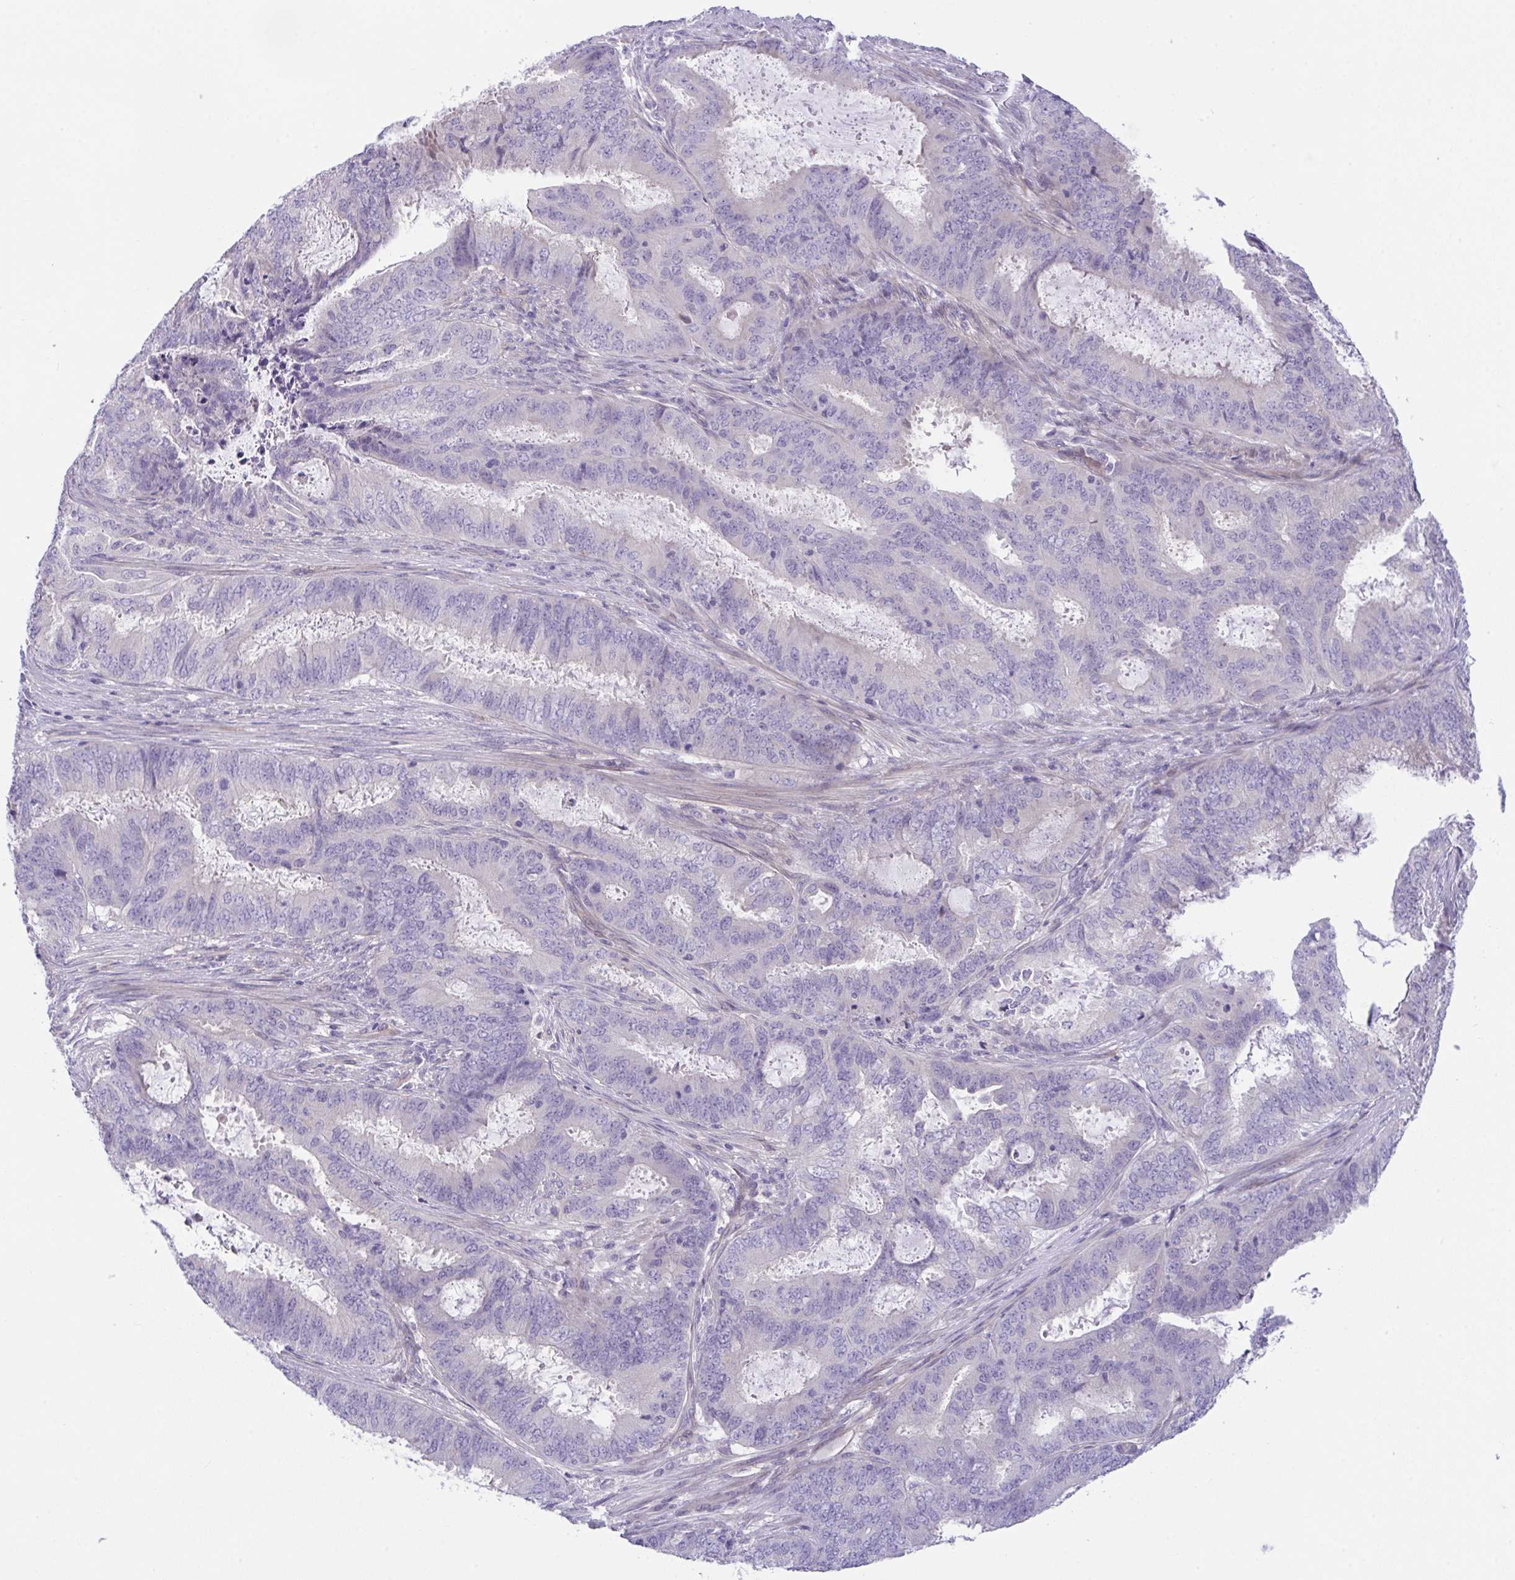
{"staining": {"intensity": "negative", "quantity": "none", "location": "none"}, "tissue": "endometrial cancer", "cell_type": "Tumor cells", "image_type": "cancer", "snomed": [{"axis": "morphology", "description": "Adenocarcinoma, NOS"}, {"axis": "topography", "description": "Endometrium"}], "caption": "The image reveals no significant positivity in tumor cells of endometrial cancer.", "gene": "RHOXF1", "patient": {"sex": "female", "age": 51}}